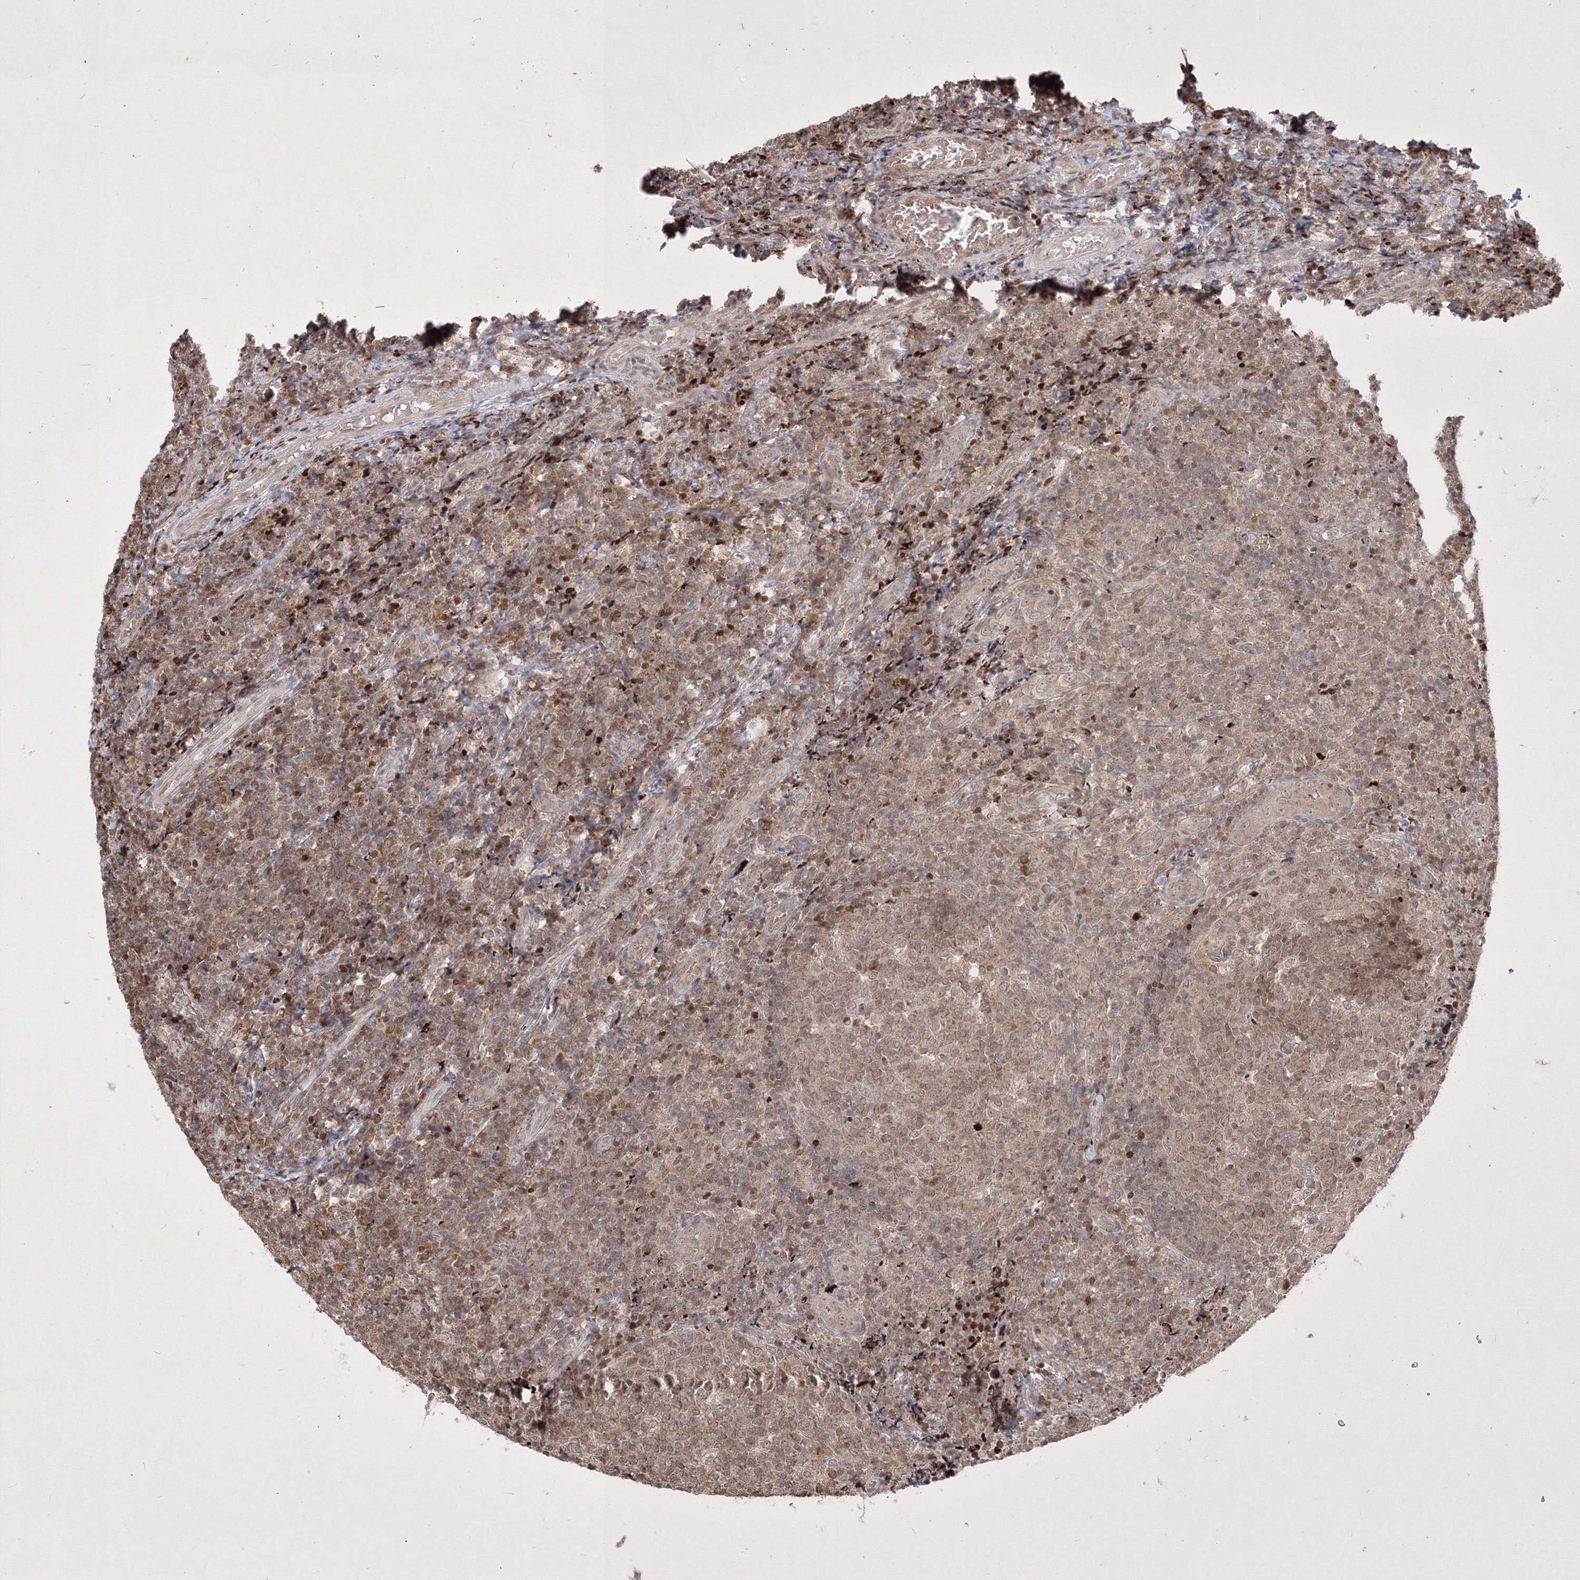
{"staining": {"intensity": "weak", "quantity": ">75%", "location": "cytoplasmic/membranous,nuclear"}, "tissue": "tonsil", "cell_type": "Germinal center cells", "image_type": "normal", "snomed": [{"axis": "morphology", "description": "Normal tissue, NOS"}, {"axis": "topography", "description": "Tonsil"}], "caption": "Protein staining of unremarkable tonsil displays weak cytoplasmic/membranous,nuclear staining in about >75% of germinal center cells. The staining was performed using DAB, with brown indicating positive protein expression. Nuclei are stained blue with hematoxylin.", "gene": "TAB1", "patient": {"sex": "female", "age": 19}}